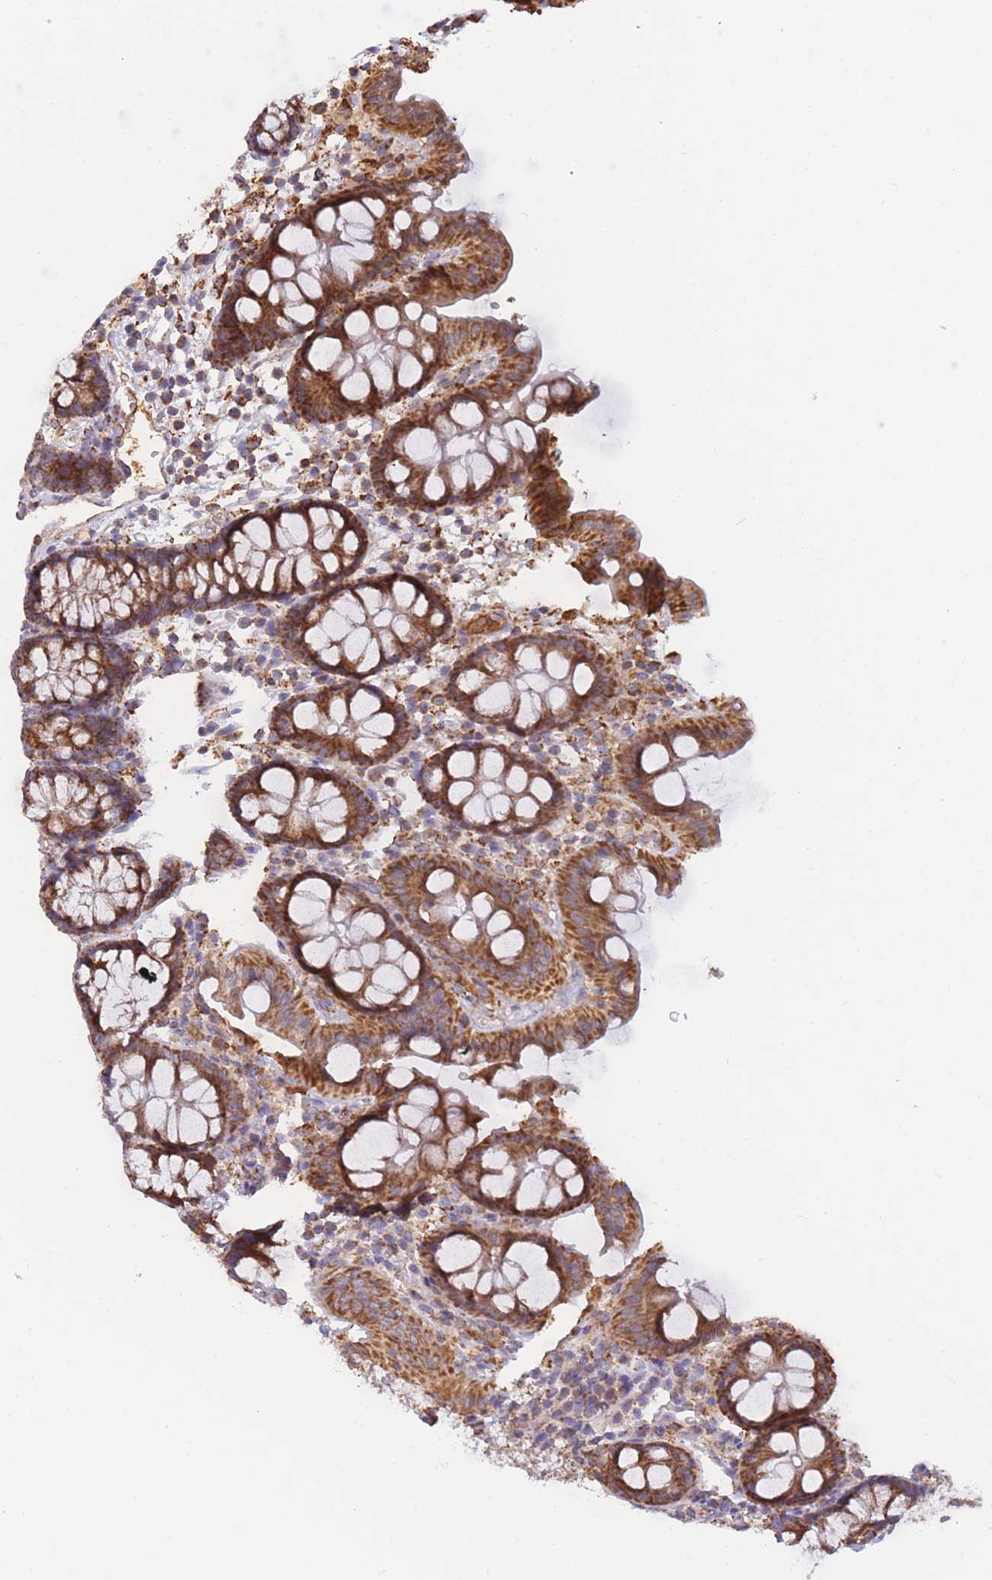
{"staining": {"intensity": "moderate", "quantity": ">75%", "location": "cytoplasmic/membranous"}, "tissue": "colon", "cell_type": "Endothelial cells", "image_type": "normal", "snomed": [{"axis": "morphology", "description": "Normal tissue, NOS"}, {"axis": "topography", "description": "Colon"}], "caption": "This image displays normal colon stained with IHC to label a protein in brown. The cytoplasmic/membranous of endothelial cells show moderate positivity for the protein. Nuclei are counter-stained blue.", "gene": "MRPL17", "patient": {"sex": "male", "age": 75}}